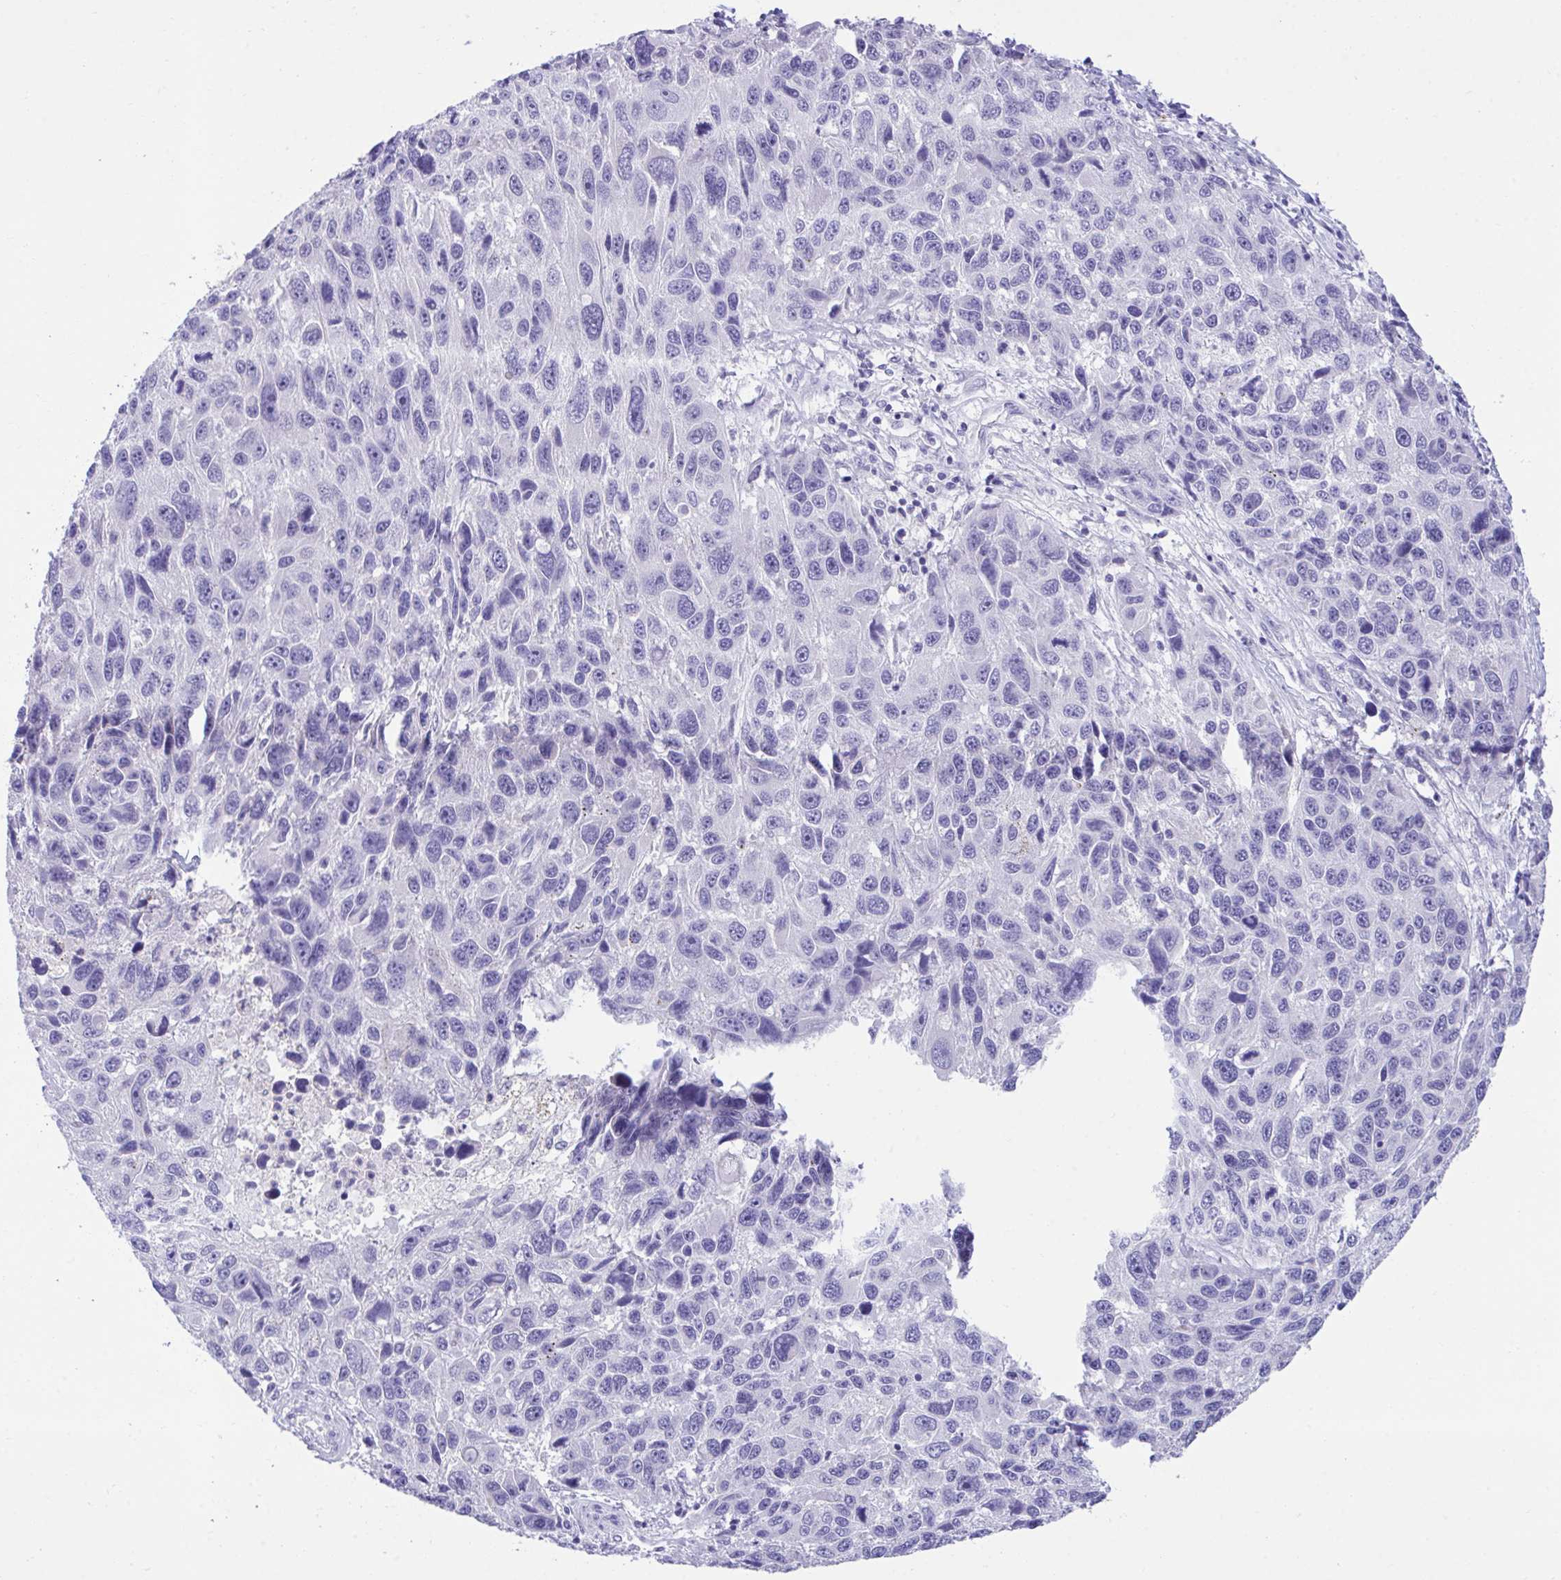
{"staining": {"intensity": "negative", "quantity": "none", "location": "none"}, "tissue": "melanoma", "cell_type": "Tumor cells", "image_type": "cancer", "snomed": [{"axis": "morphology", "description": "Malignant melanoma, NOS"}, {"axis": "topography", "description": "Skin"}], "caption": "Tumor cells show no significant positivity in malignant melanoma.", "gene": "PLEKHH1", "patient": {"sex": "male", "age": 53}}